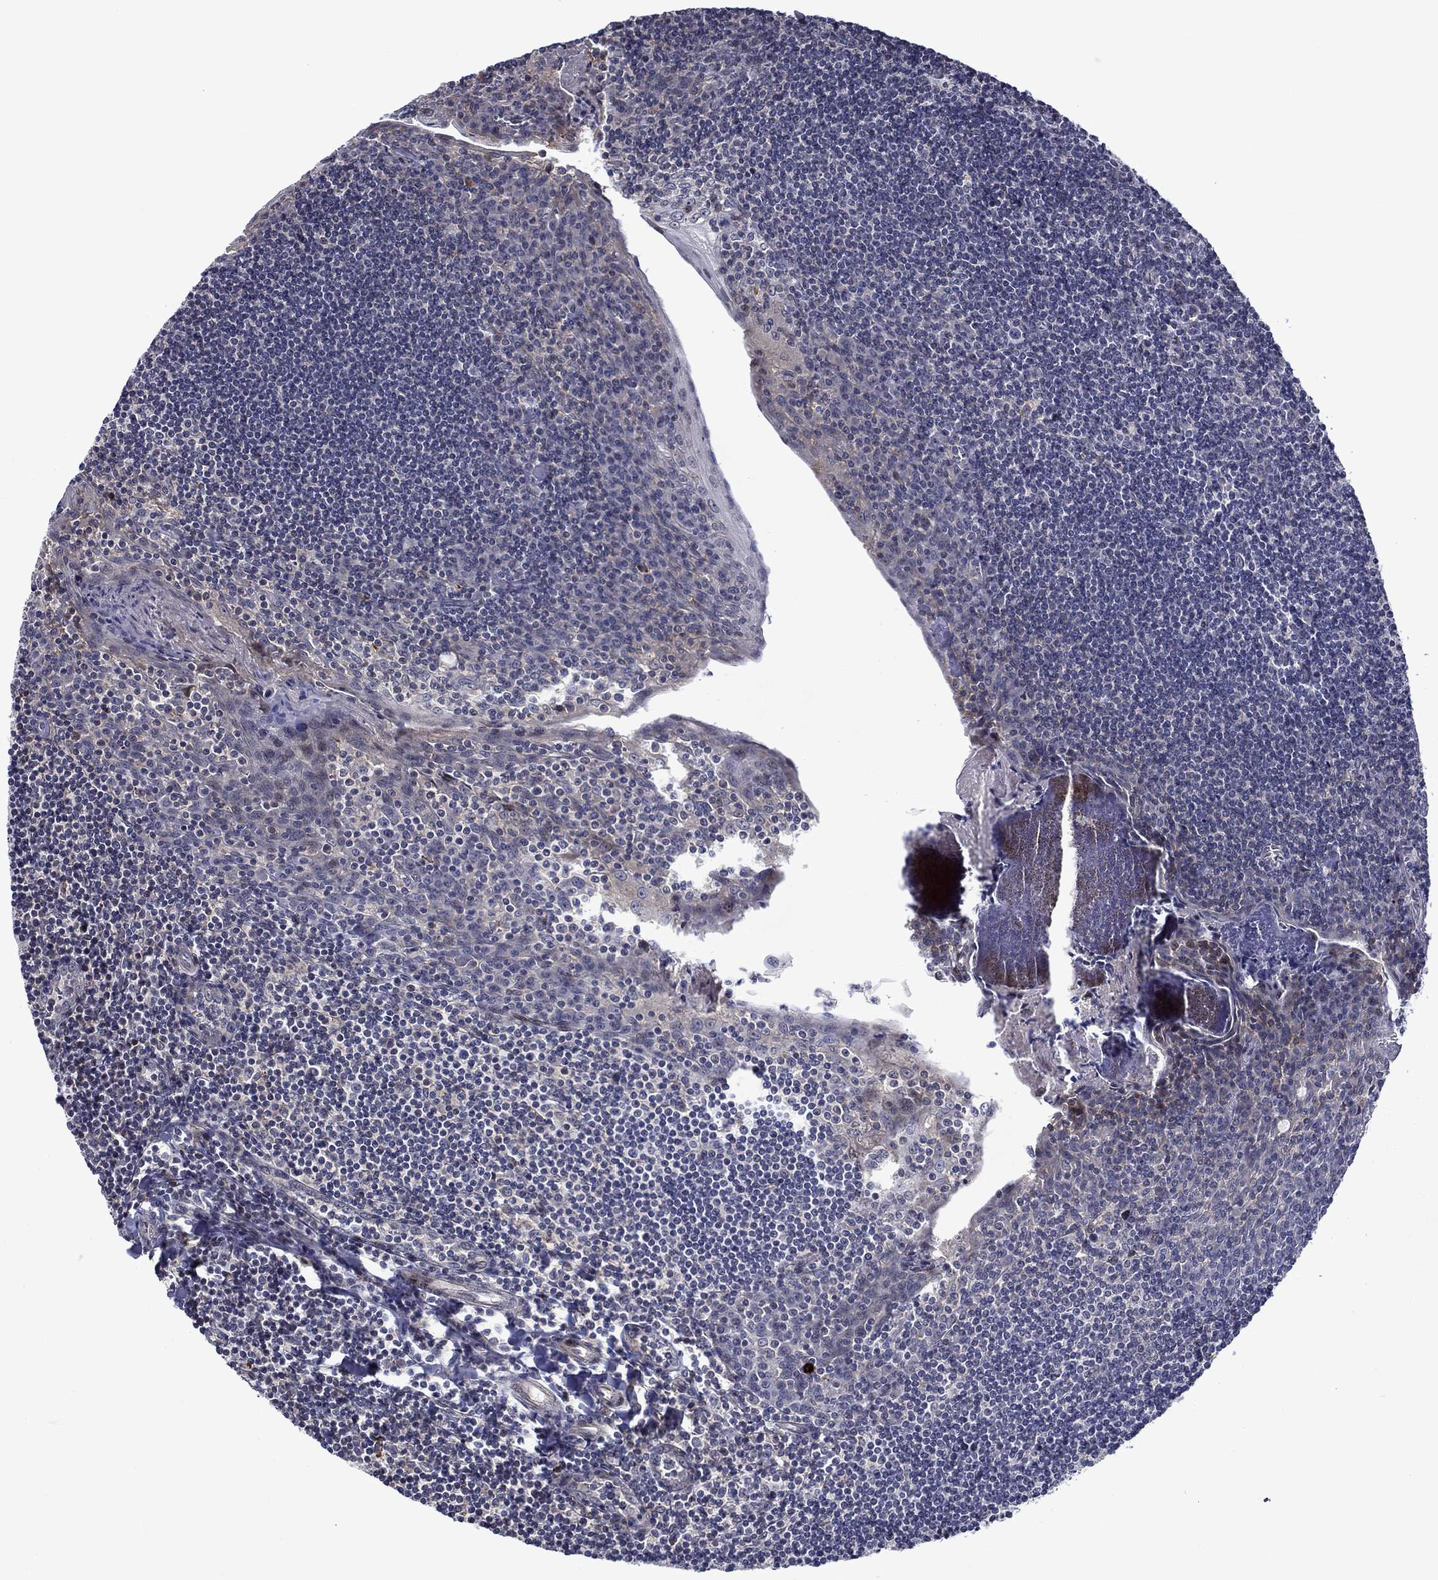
{"staining": {"intensity": "negative", "quantity": "none", "location": "none"}, "tissue": "tonsil", "cell_type": "Germinal center cells", "image_type": "normal", "snomed": [{"axis": "morphology", "description": "Normal tissue, NOS"}, {"axis": "topography", "description": "Tonsil"}], "caption": "IHC histopathology image of benign tonsil: tonsil stained with DAB exhibits no significant protein positivity in germinal center cells.", "gene": "B3GAT1", "patient": {"sex": "female", "age": 12}}